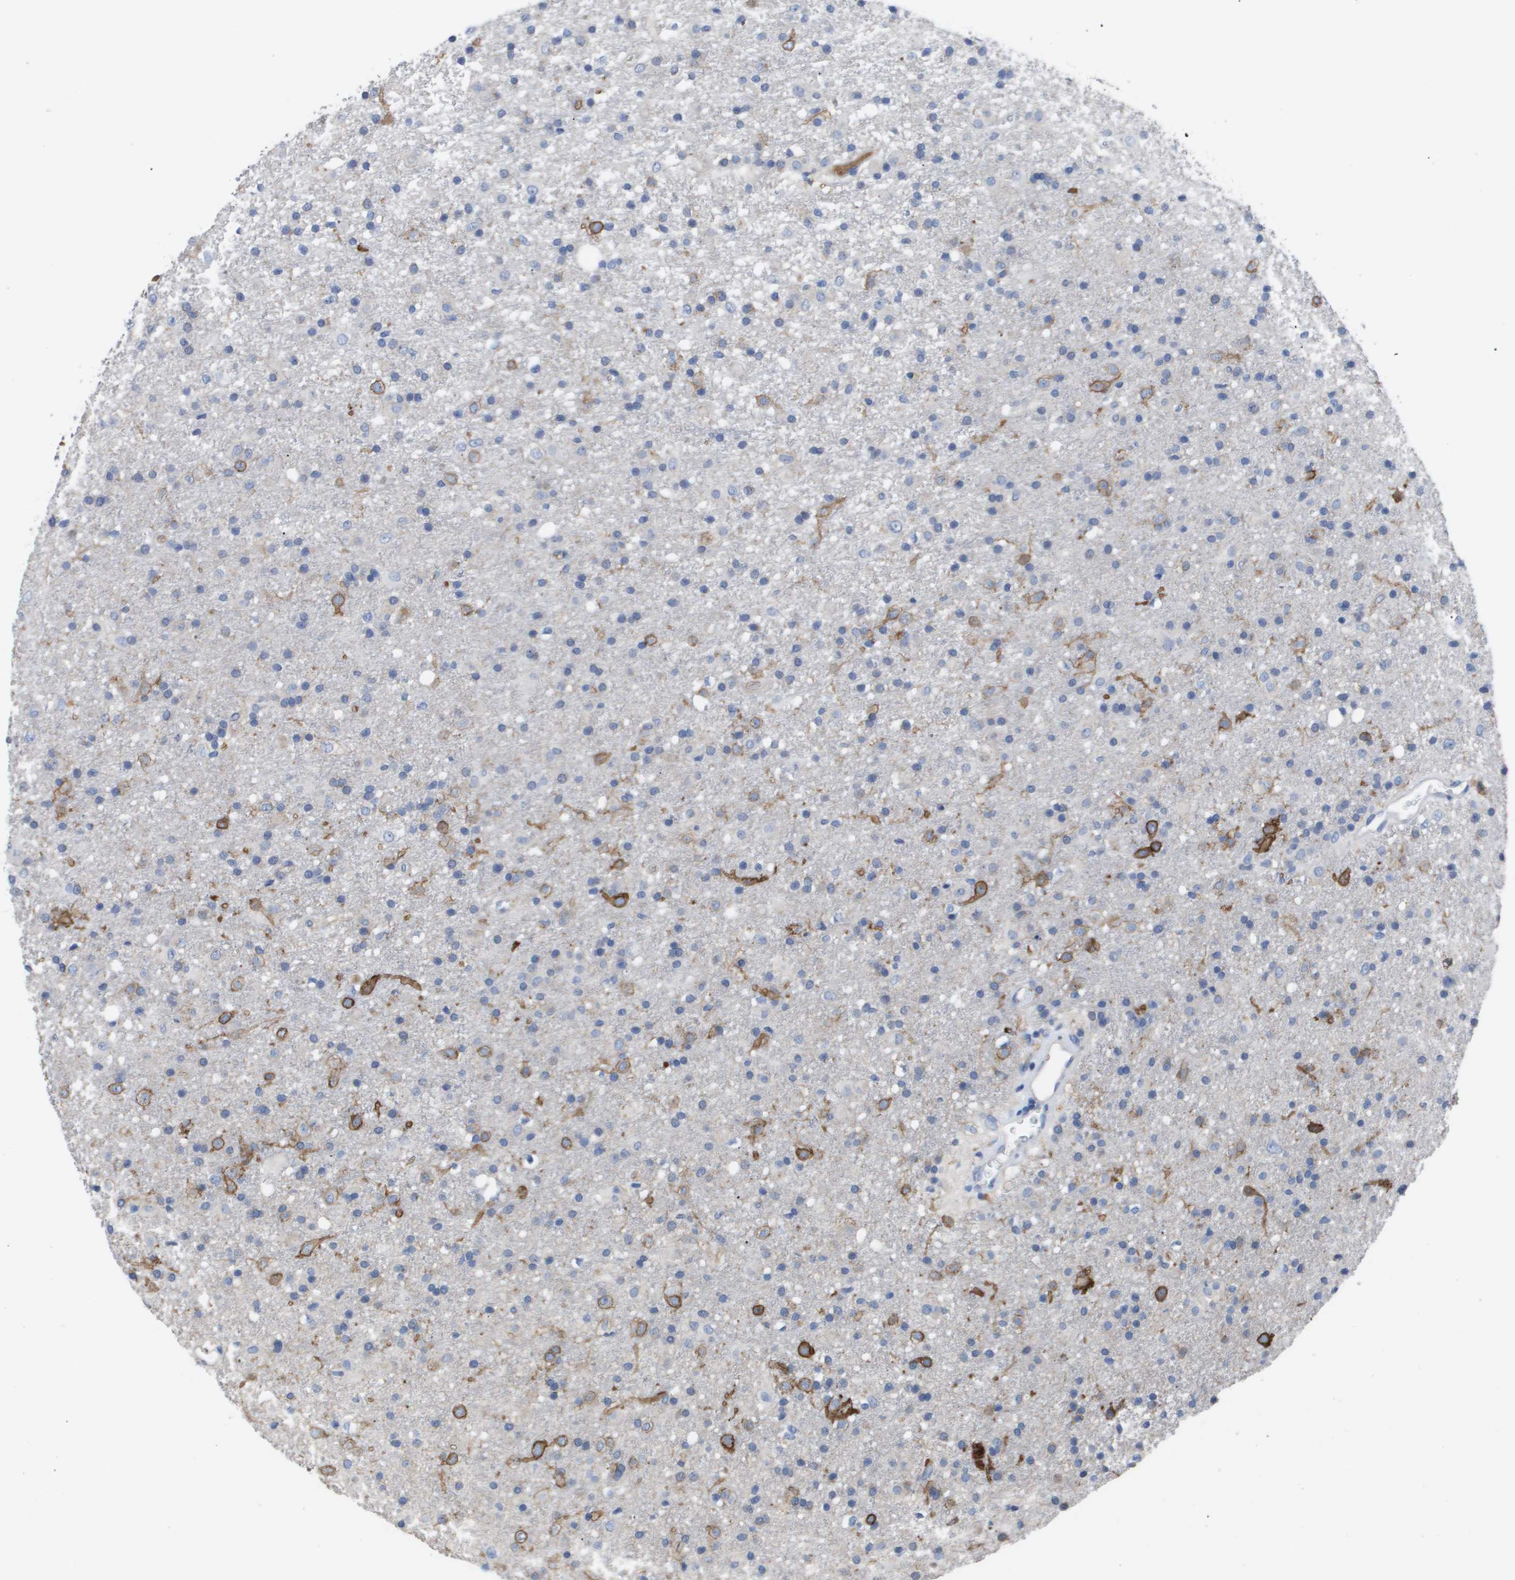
{"staining": {"intensity": "moderate", "quantity": "<25%", "location": "cytoplasmic/membranous"}, "tissue": "glioma", "cell_type": "Tumor cells", "image_type": "cancer", "snomed": [{"axis": "morphology", "description": "Glioma, malignant, Low grade"}, {"axis": "topography", "description": "Brain"}], "caption": "Immunohistochemistry (DAB (3,3'-diaminobenzidine)) staining of human glioma shows moderate cytoplasmic/membranous protein staining in approximately <25% of tumor cells.", "gene": "SERPINA6", "patient": {"sex": "male", "age": 65}}